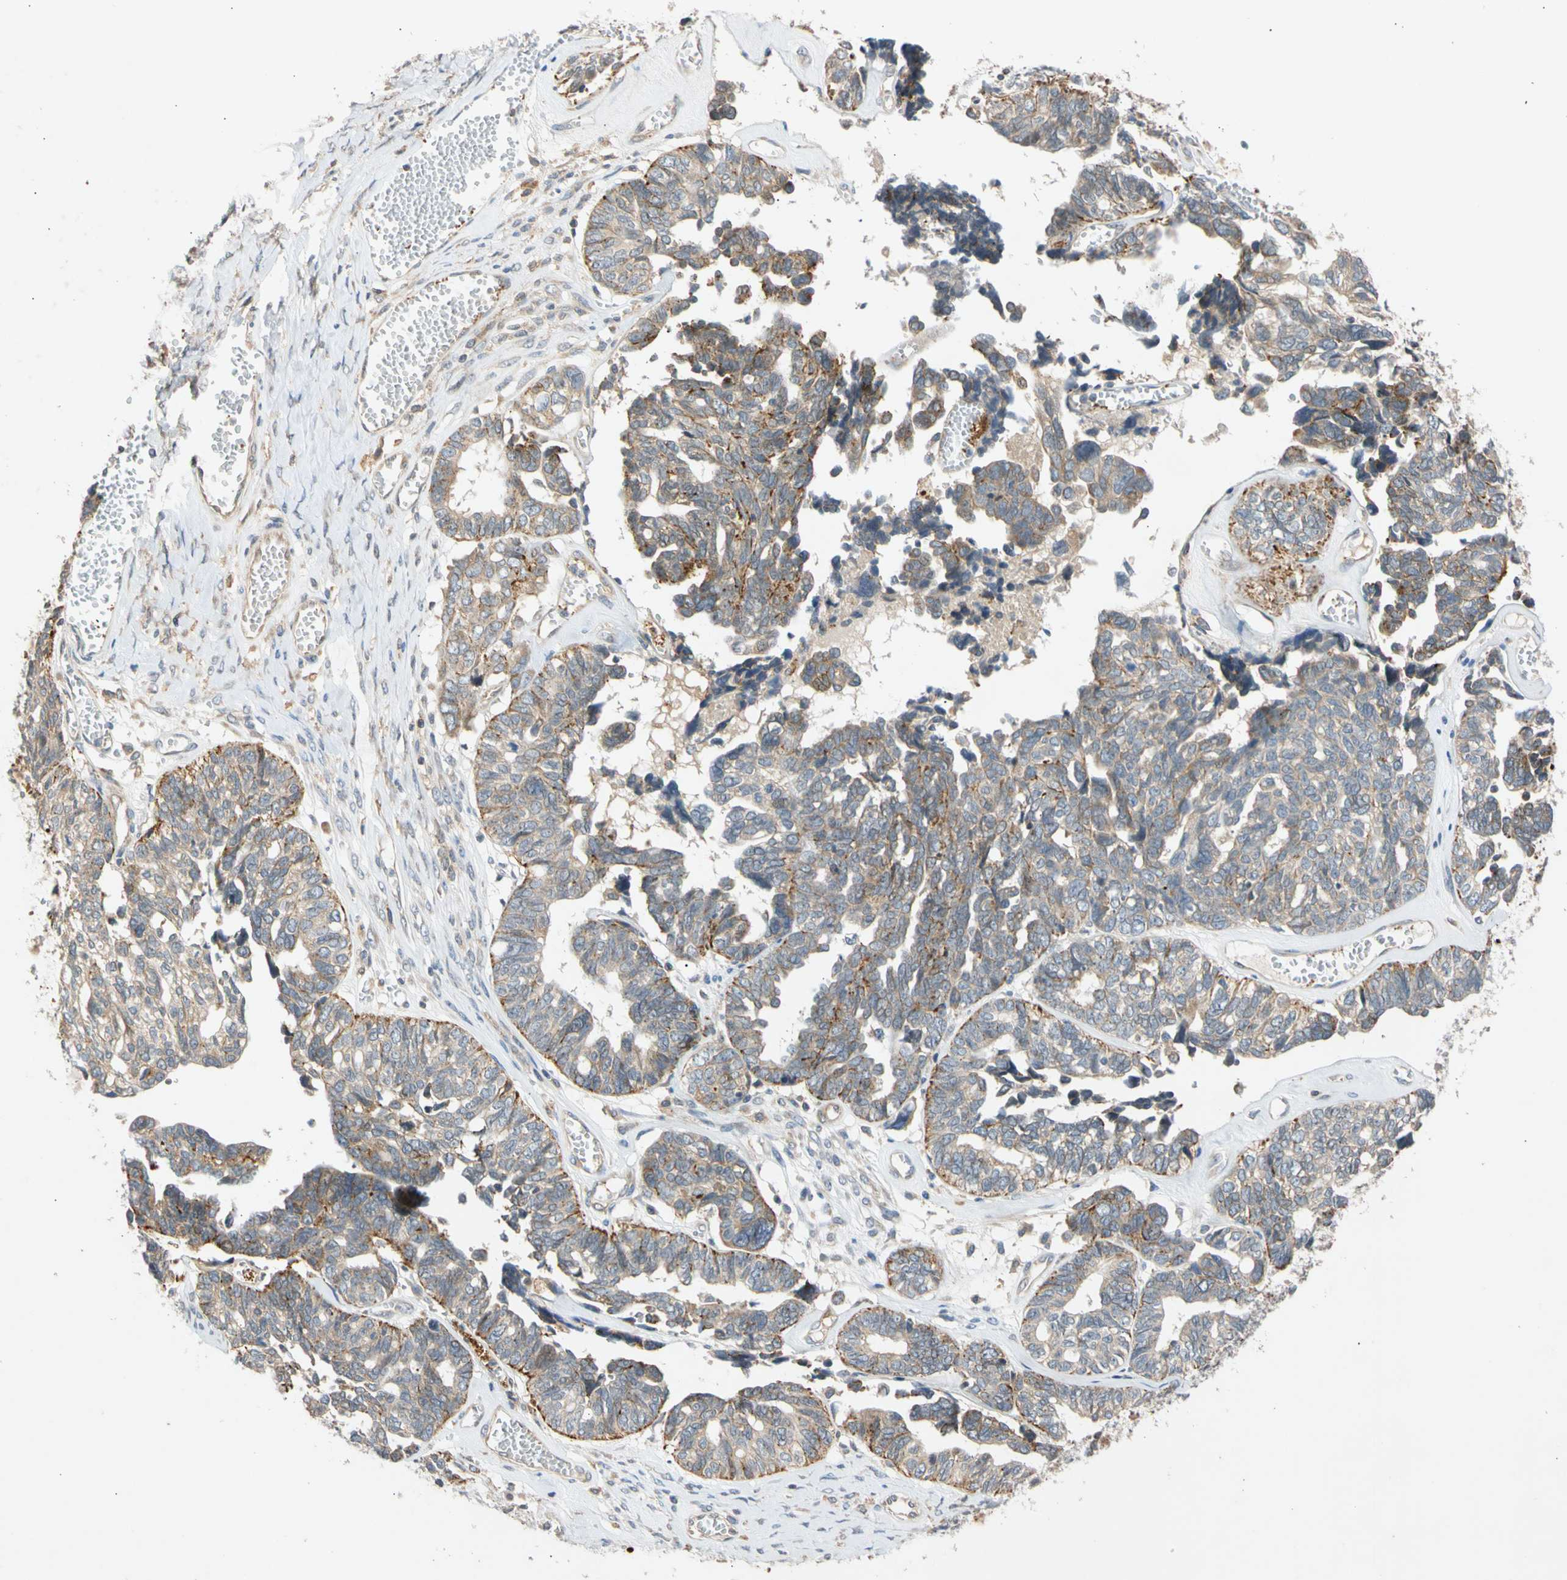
{"staining": {"intensity": "moderate", "quantity": "<25%", "location": "cytoplasmic/membranous"}, "tissue": "ovarian cancer", "cell_type": "Tumor cells", "image_type": "cancer", "snomed": [{"axis": "morphology", "description": "Cystadenocarcinoma, serous, NOS"}, {"axis": "topography", "description": "Ovary"}], "caption": "Protein expression analysis of serous cystadenocarcinoma (ovarian) demonstrates moderate cytoplasmic/membranous expression in about <25% of tumor cells. (brown staining indicates protein expression, while blue staining denotes nuclei).", "gene": "CNST", "patient": {"sex": "female", "age": 79}}